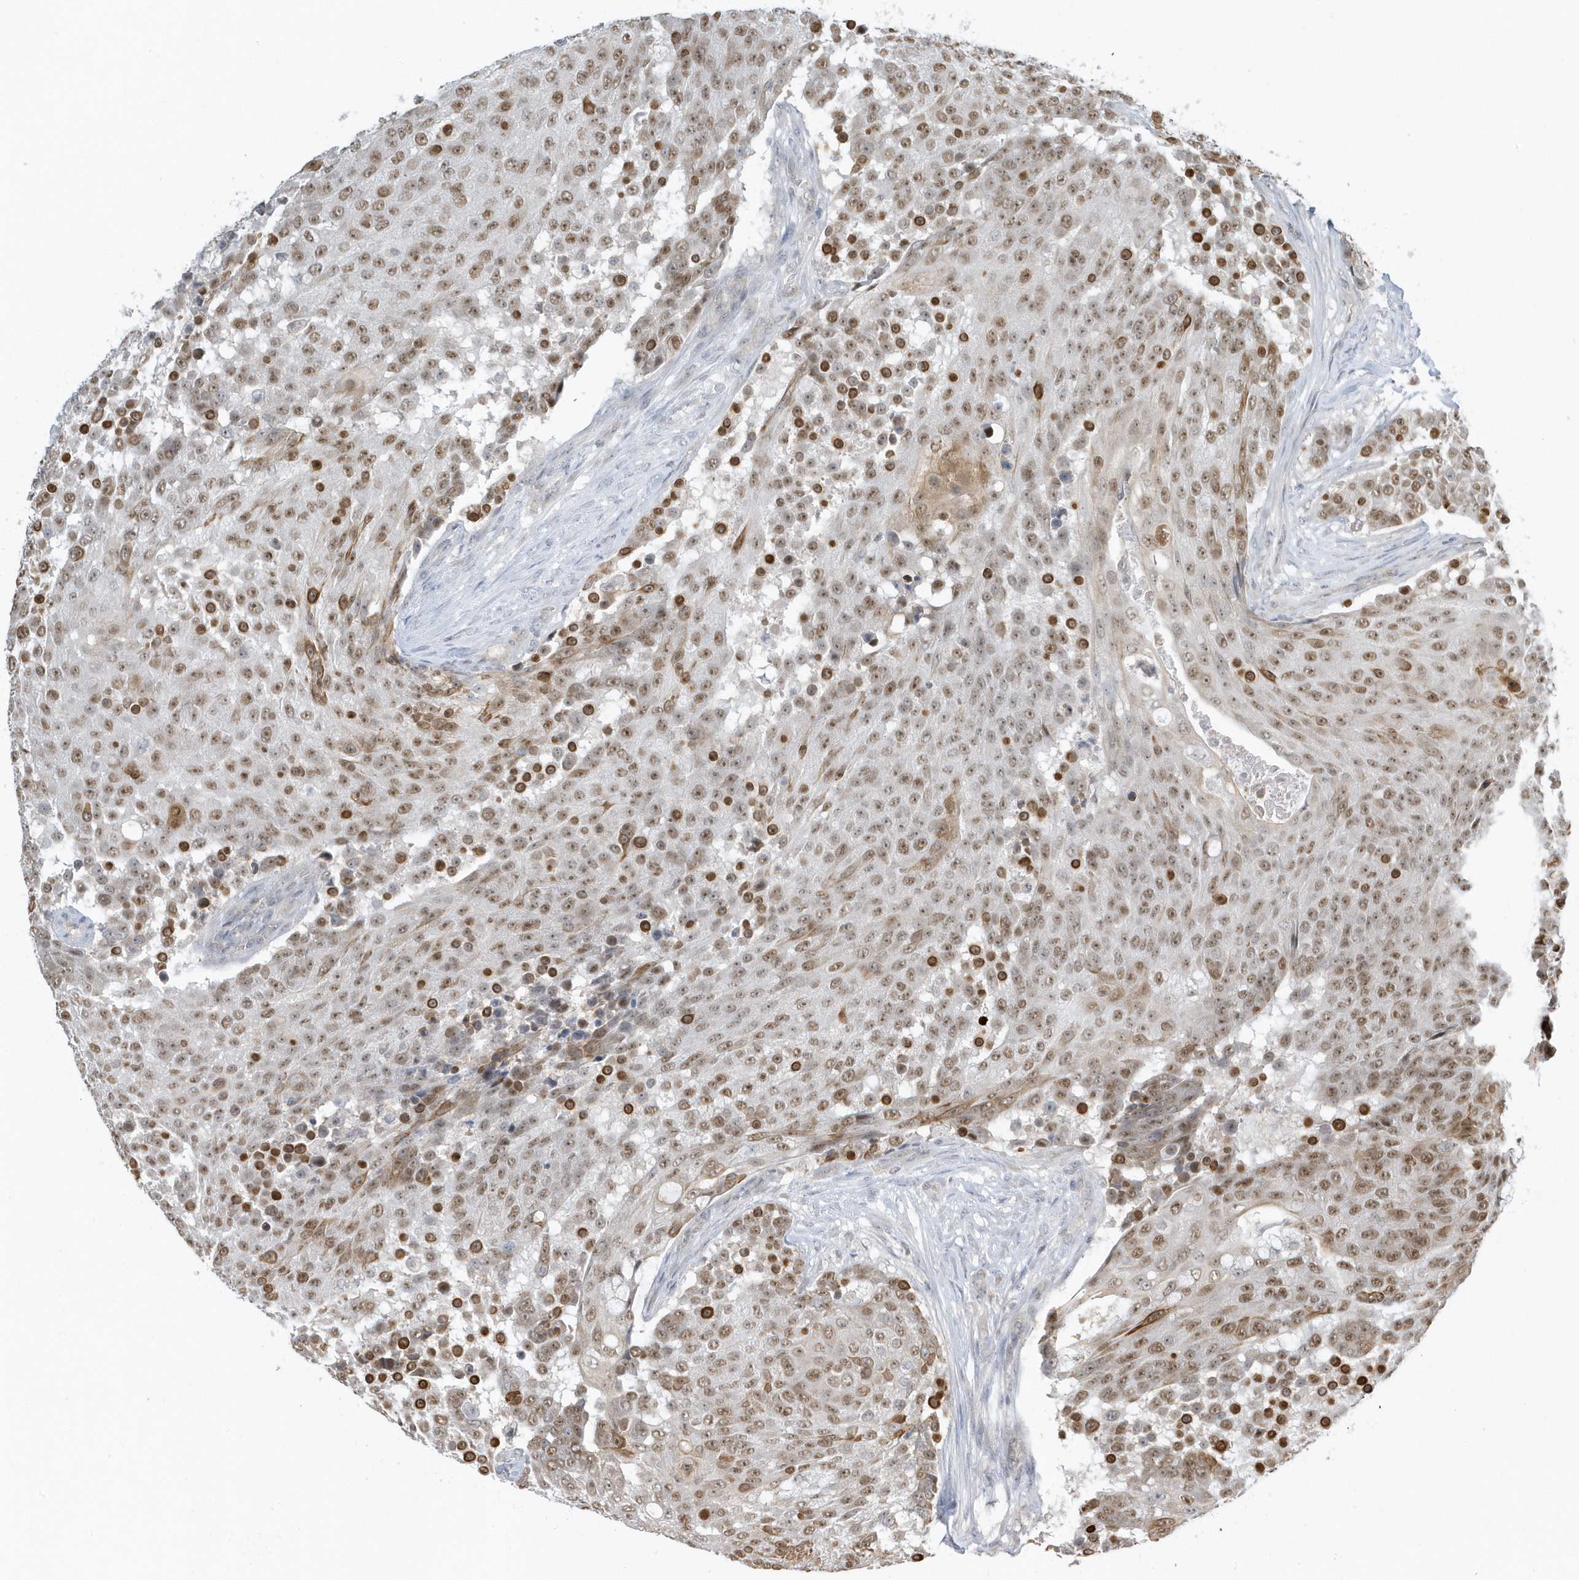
{"staining": {"intensity": "moderate", "quantity": ">75%", "location": "nuclear"}, "tissue": "urothelial cancer", "cell_type": "Tumor cells", "image_type": "cancer", "snomed": [{"axis": "morphology", "description": "Urothelial carcinoma, High grade"}, {"axis": "topography", "description": "Urinary bladder"}], "caption": "Brown immunohistochemical staining in human urothelial carcinoma (high-grade) exhibits moderate nuclear expression in about >75% of tumor cells. (Stains: DAB in brown, nuclei in blue, Microscopy: brightfield microscopy at high magnification).", "gene": "ZNF740", "patient": {"sex": "female", "age": 63}}